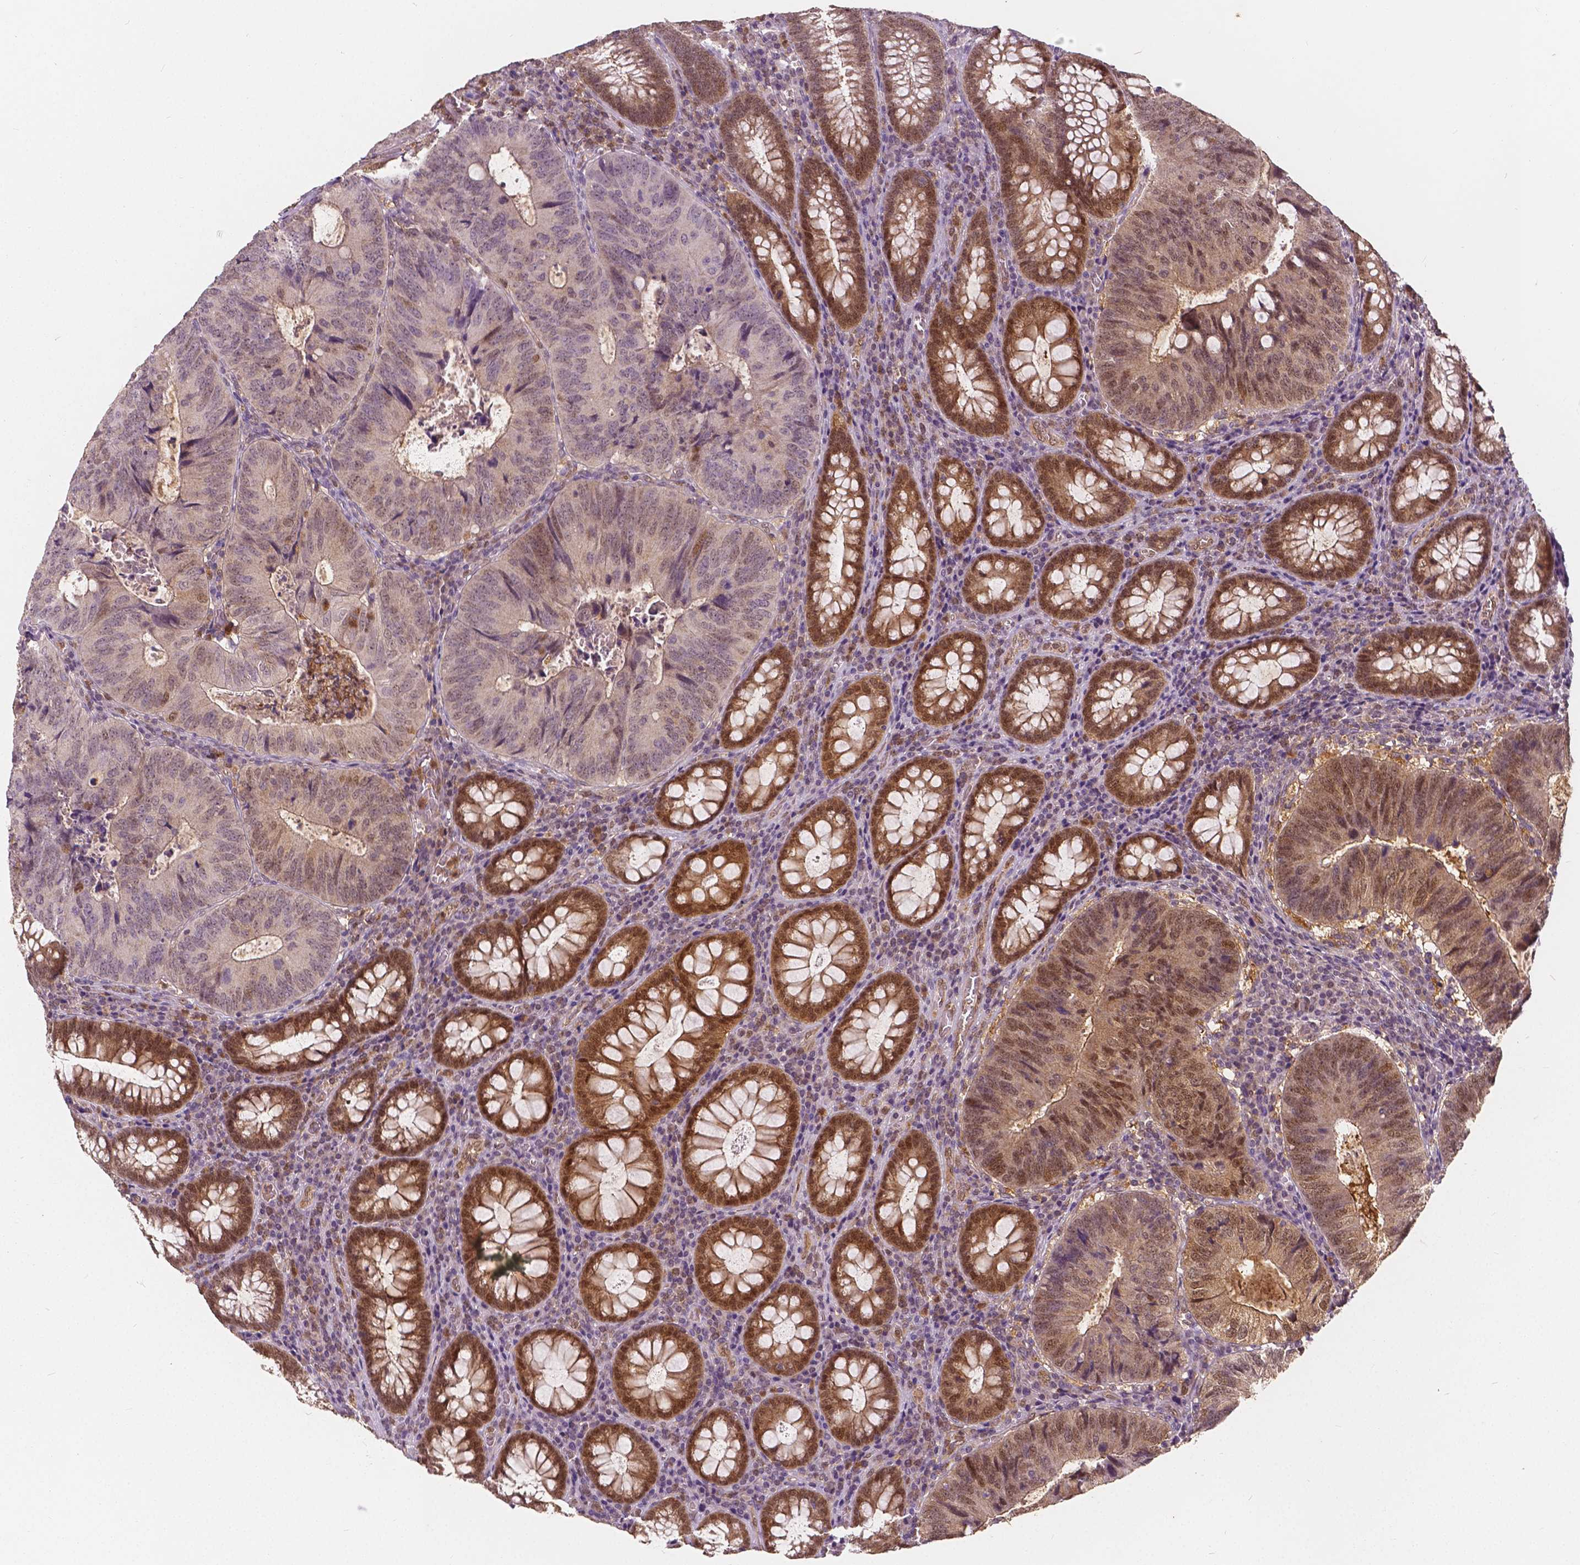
{"staining": {"intensity": "moderate", "quantity": "25%-75%", "location": "cytoplasmic/membranous,nuclear"}, "tissue": "colorectal cancer", "cell_type": "Tumor cells", "image_type": "cancer", "snomed": [{"axis": "morphology", "description": "Adenocarcinoma, NOS"}, {"axis": "topography", "description": "Colon"}], "caption": "Colorectal adenocarcinoma stained with a protein marker exhibits moderate staining in tumor cells.", "gene": "NAPRT", "patient": {"sex": "male", "age": 67}}